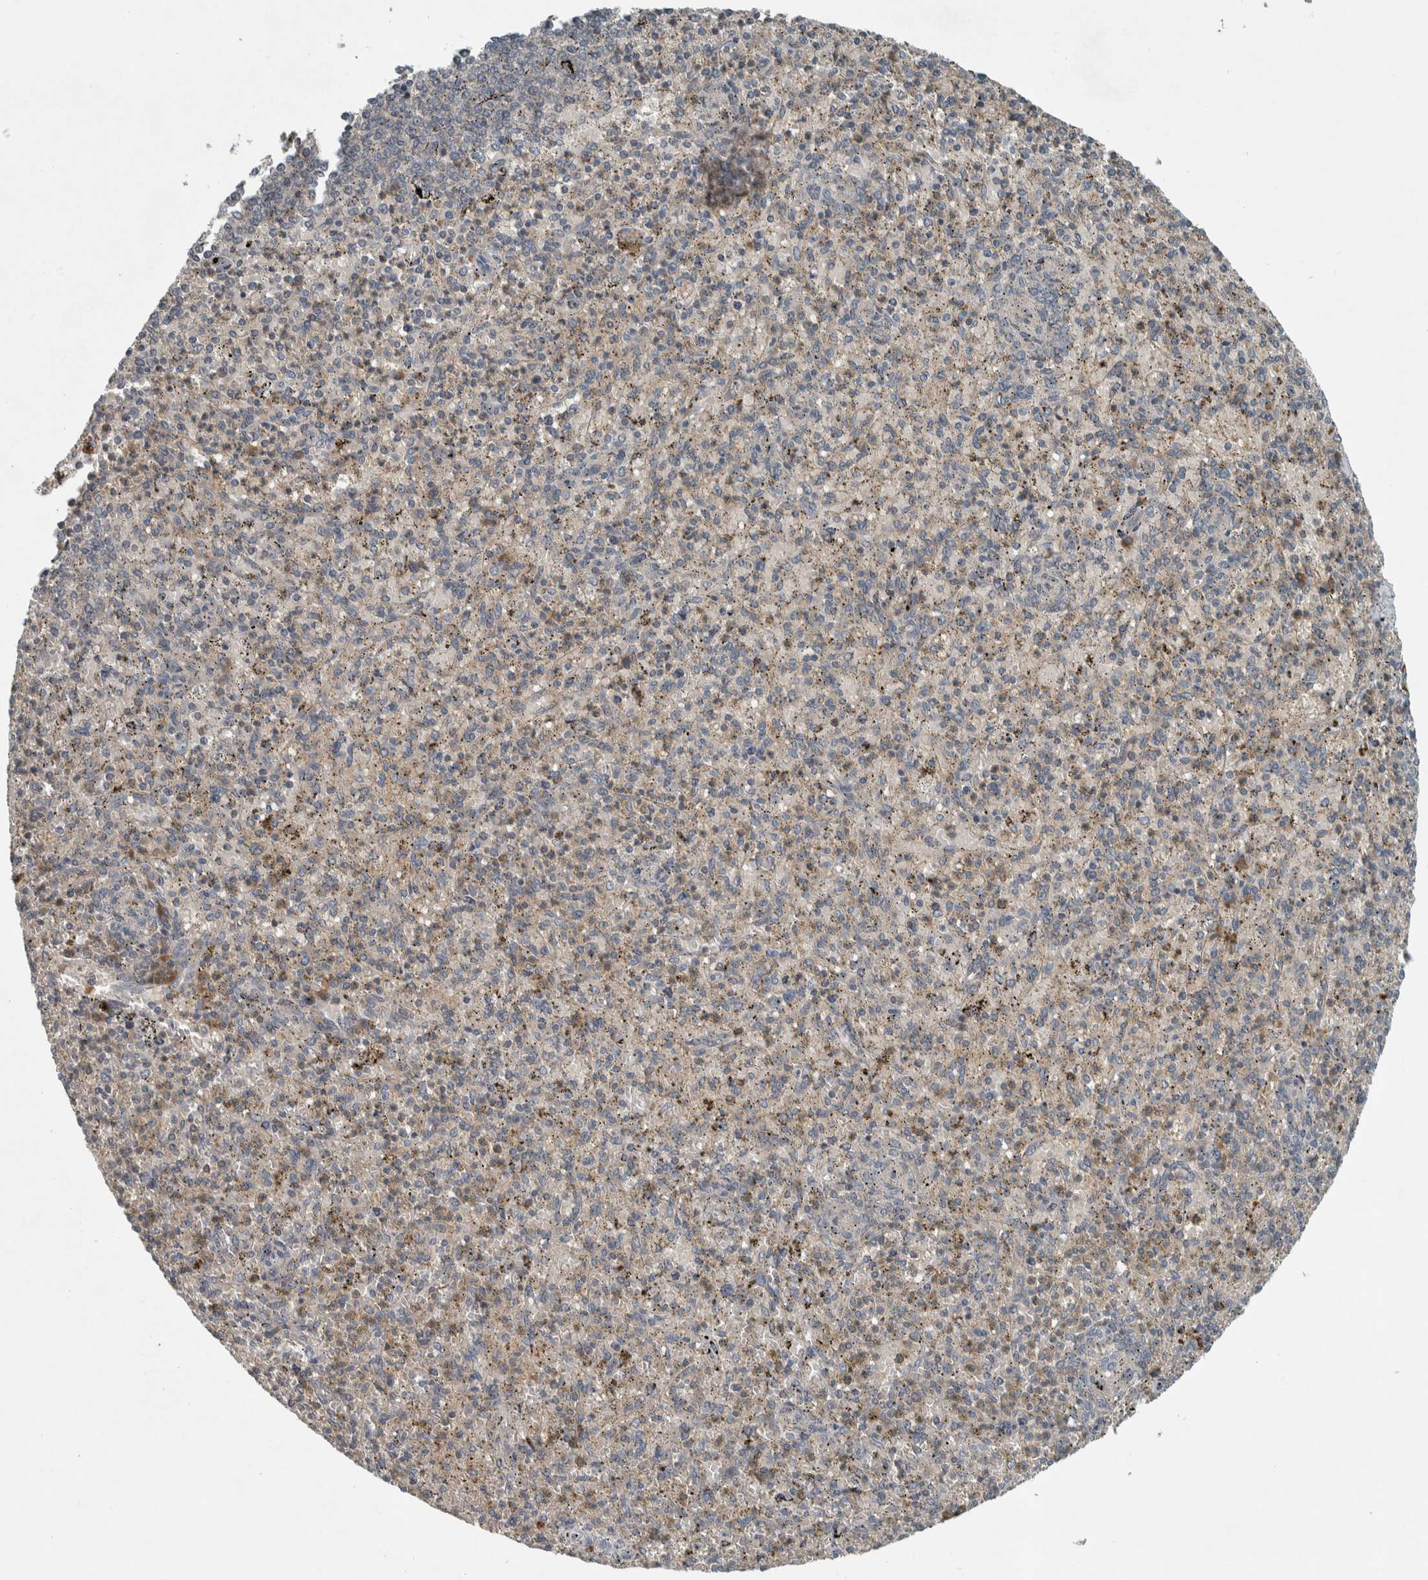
{"staining": {"intensity": "weak", "quantity": "25%-75%", "location": "cytoplasmic/membranous"}, "tissue": "spleen", "cell_type": "Cells in red pulp", "image_type": "normal", "snomed": [{"axis": "morphology", "description": "Normal tissue, NOS"}, {"axis": "topography", "description": "Spleen"}], "caption": "Immunohistochemical staining of unremarkable human spleen reveals weak cytoplasmic/membranous protein staining in approximately 25%-75% of cells in red pulp.", "gene": "CLCN2", "patient": {"sex": "male", "age": 72}}